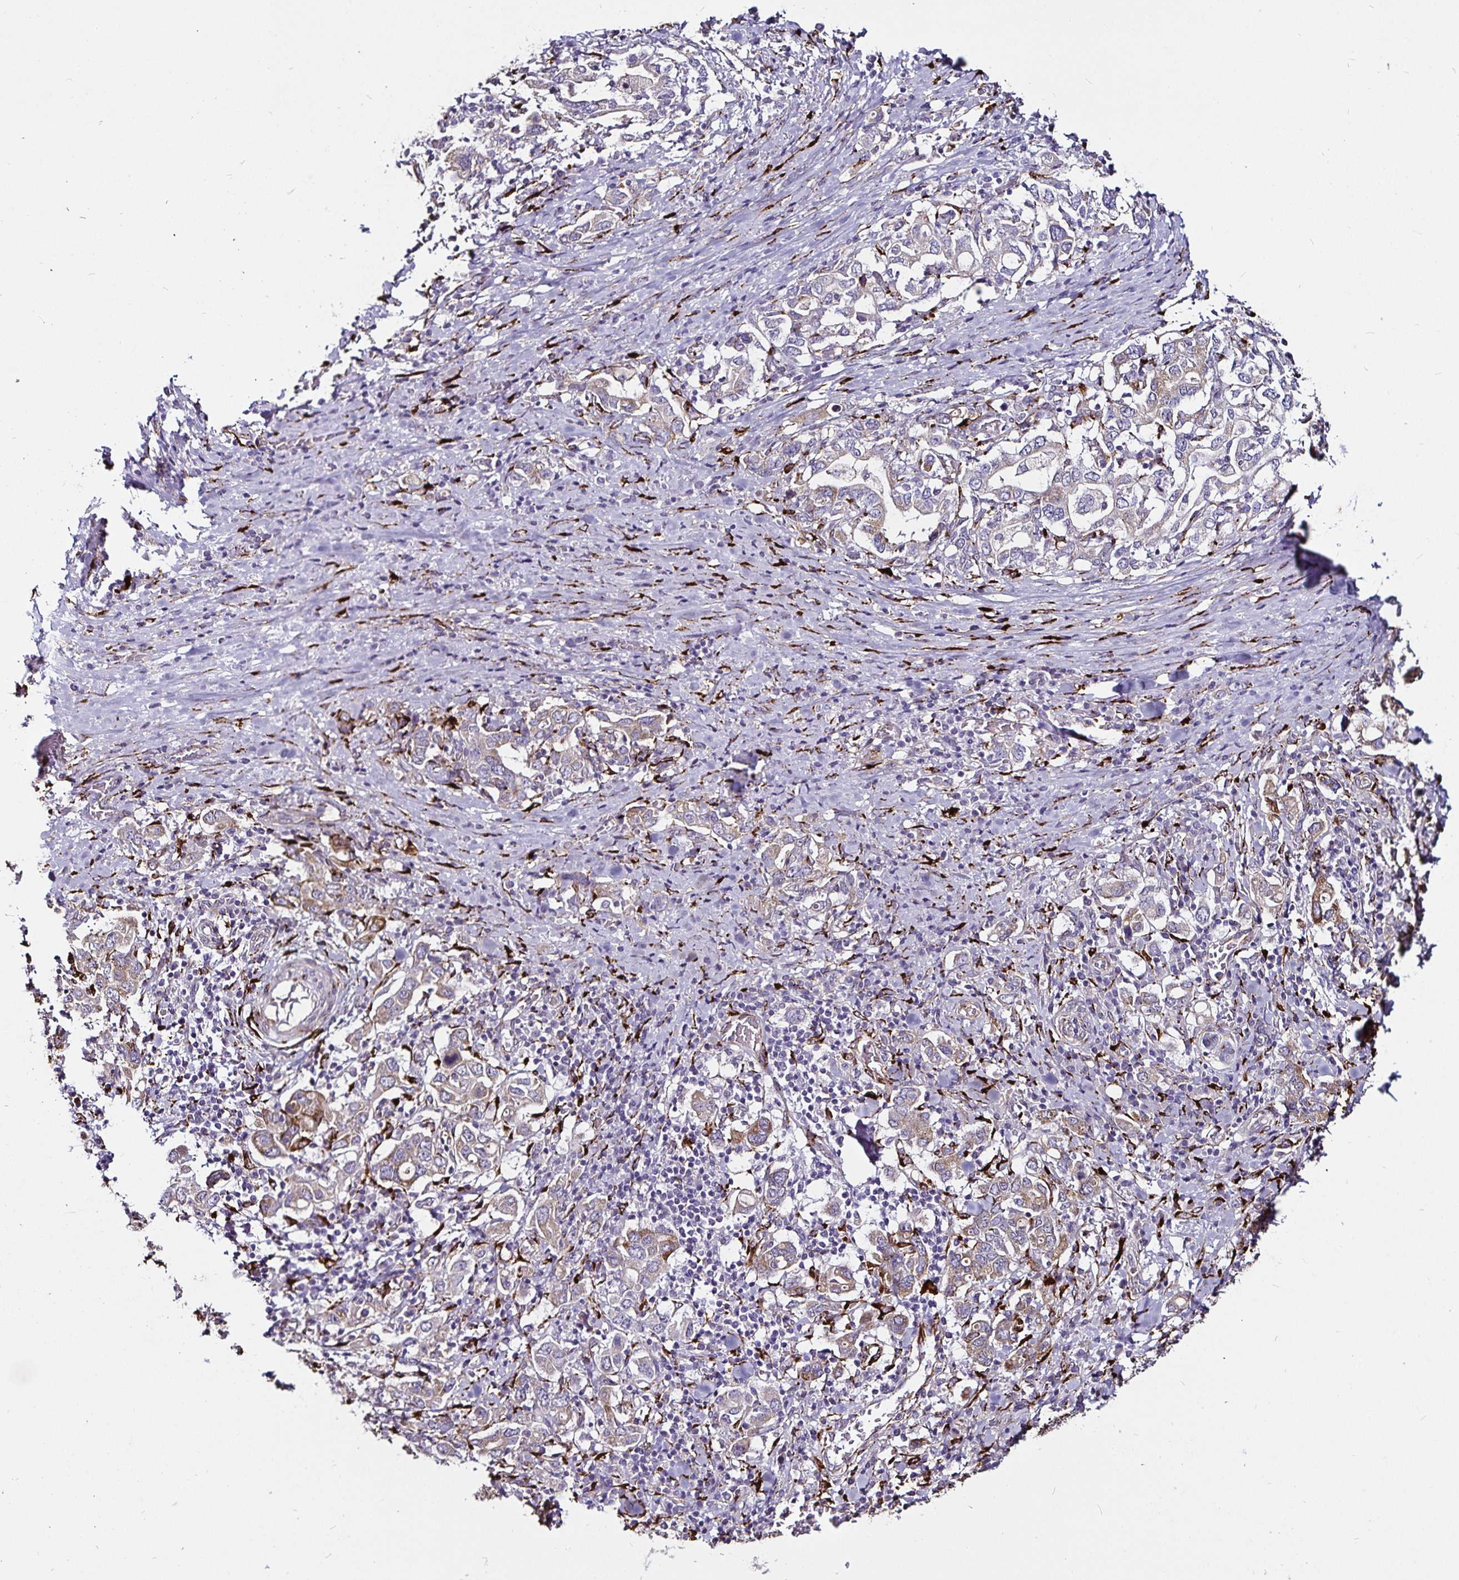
{"staining": {"intensity": "moderate", "quantity": "25%-75%", "location": "cytoplasmic/membranous"}, "tissue": "stomach cancer", "cell_type": "Tumor cells", "image_type": "cancer", "snomed": [{"axis": "morphology", "description": "Adenocarcinoma, NOS"}, {"axis": "topography", "description": "Stomach, upper"}, {"axis": "topography", "description": "Stomach"}], "caption": "Moderate cytoplasmic/membranous protein positivity is identified in approximately 25%-75% of tumor cells in adenocarcinoma (stomach). (DAB IHC with brightfield microscopy, high magnification).", "gene": "P4HA2", "patient": {"sex": "male", "age": 62}}